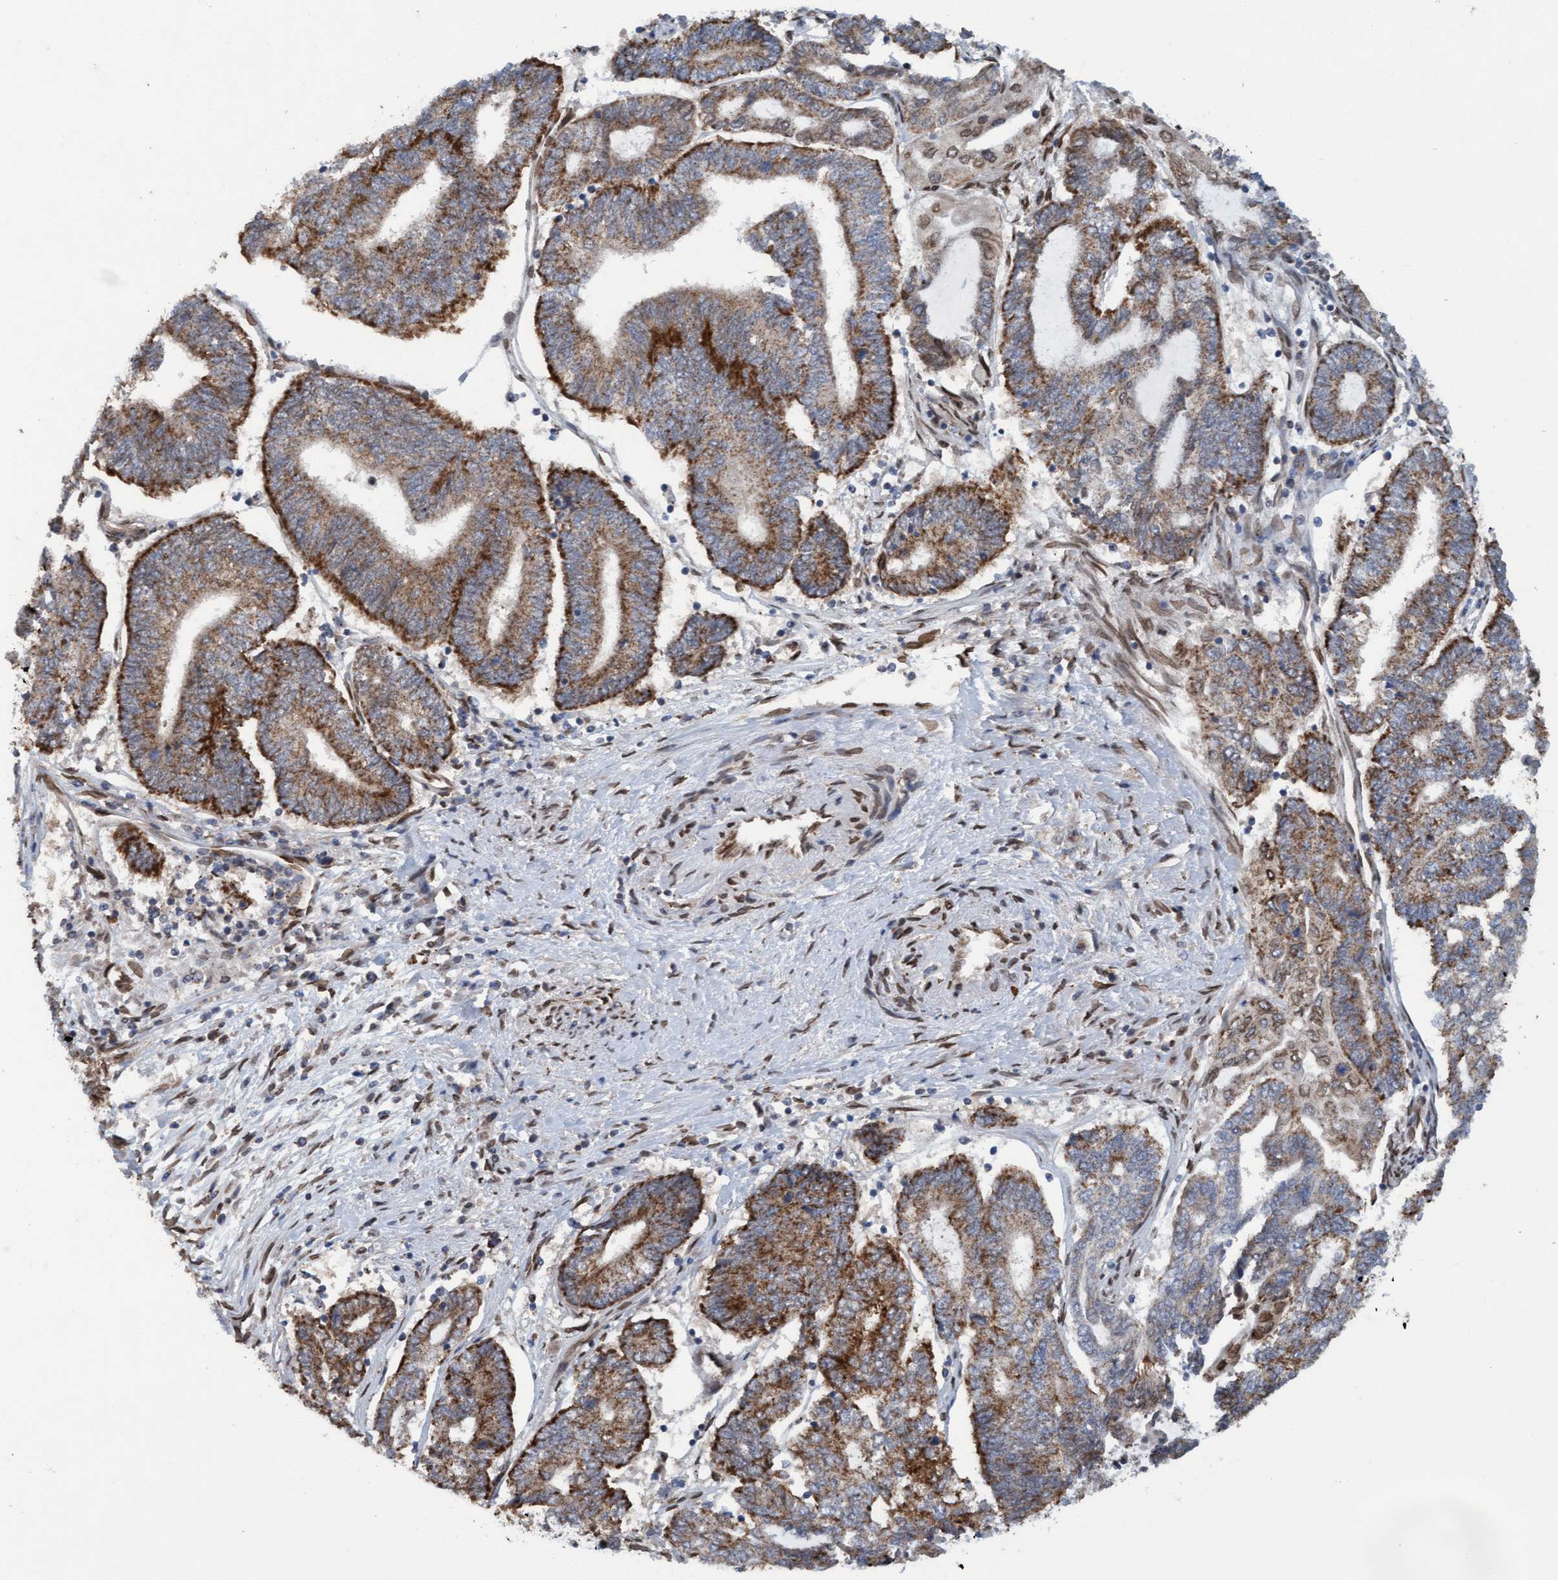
{"staining": {"intensity": "moderate", "quantity": ">75%", "location": "cytoplasmic/membranous"}, "tissue": "endometrial cancer", "cell_type": "Tumor cells", "image_type": "cancer", "snomed": [{"axis": "morphology", "description": "Adenocarcinoma, NOS"}, {"axis": "topography", "description": "Uterus"}, {"axis": "topography", "description": "Endometrium"}], "caption": "An IHC photomicrograph of tumor tissue is shown. Protein staining in brown shows moderate cytoplasmic/membranous positivity in adenocarcinoma (endometrial) within tumor cells.", "gene": "MRPS23", "patient": {"sex": "female", "age": 70}}